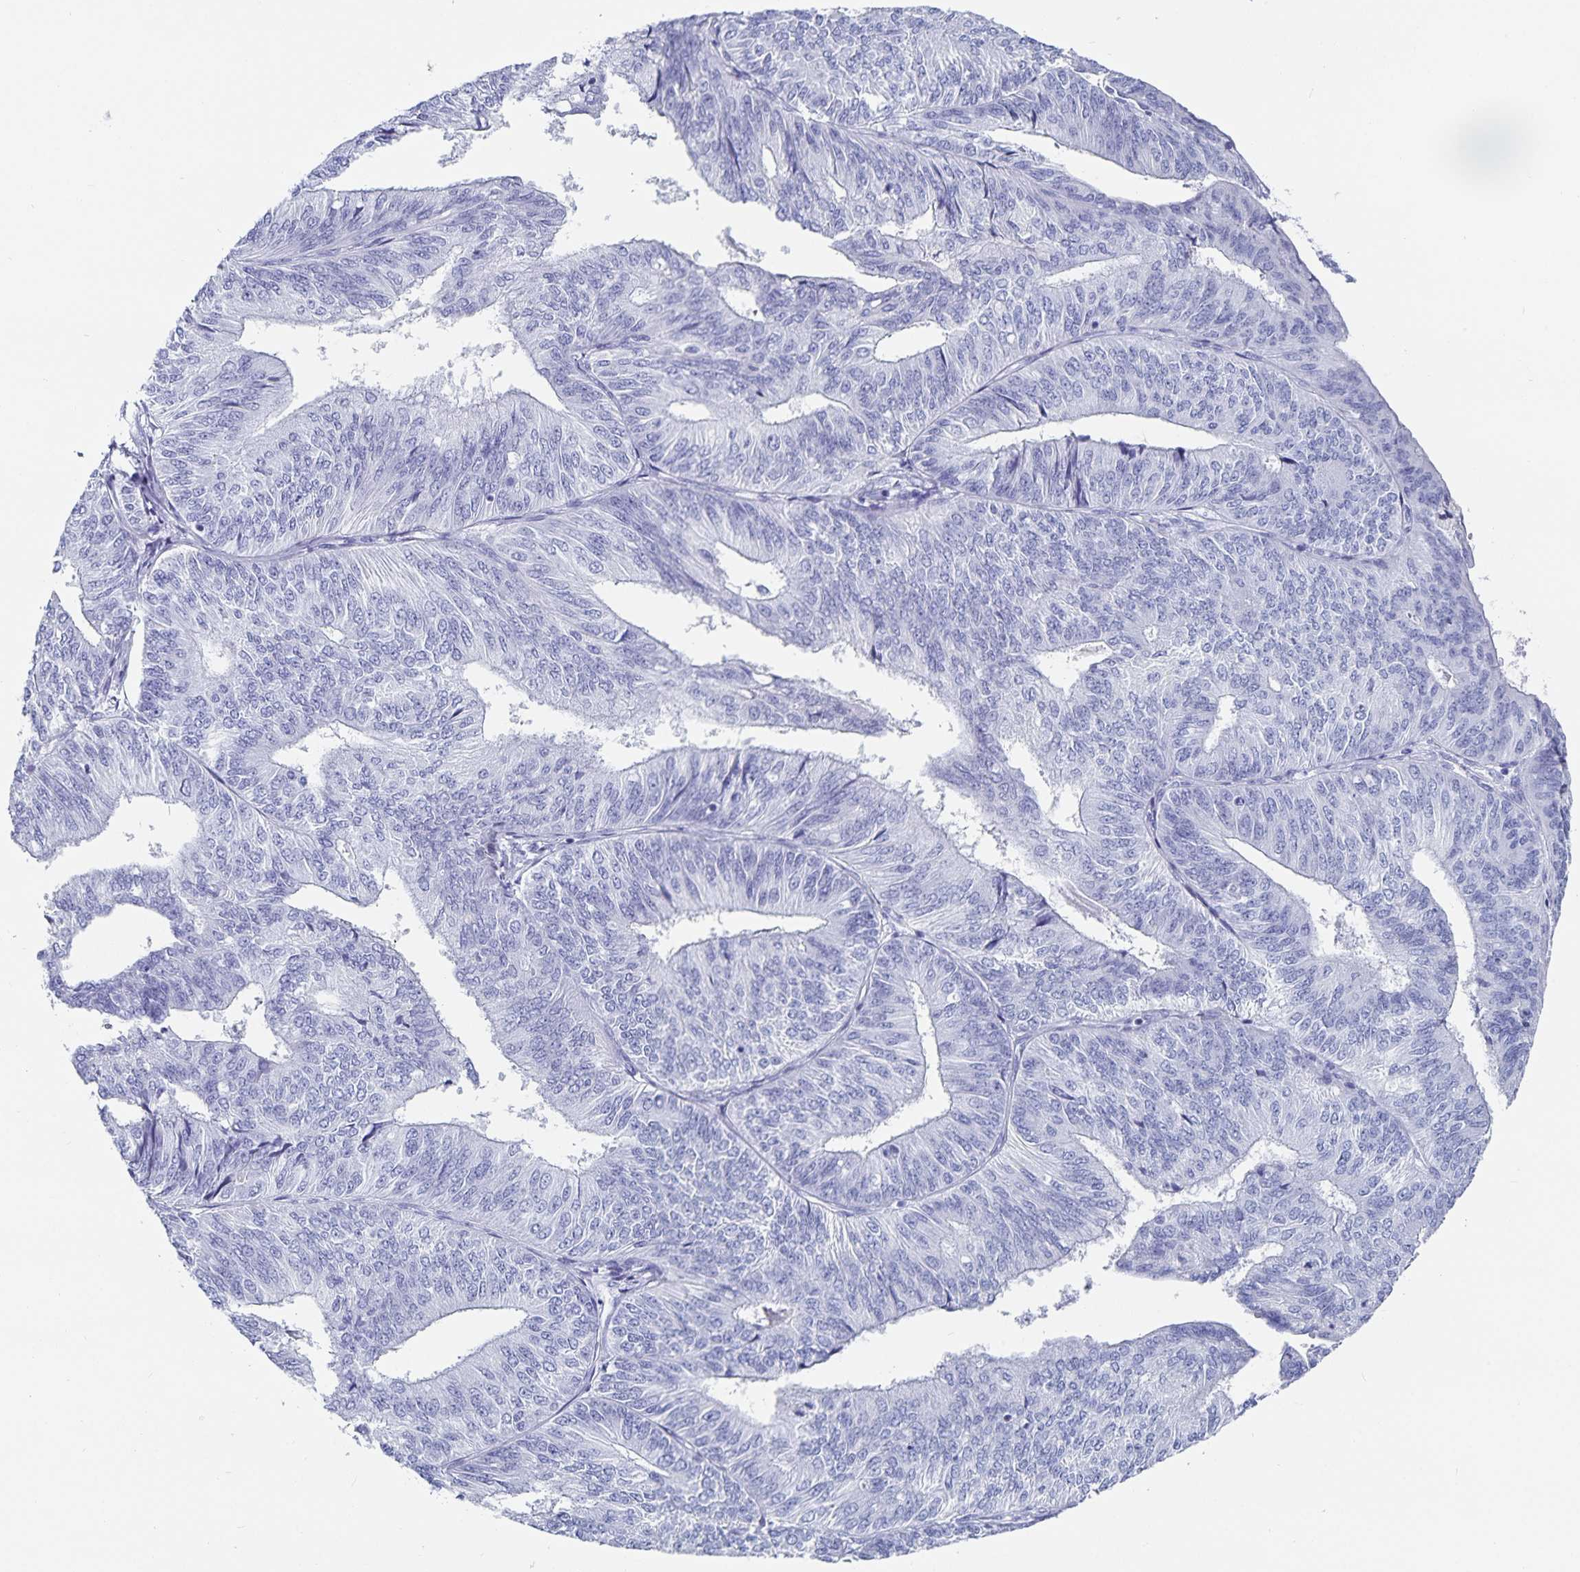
{"staining": {"intensity": "negative", "quantity": "none", "location": "none"}, "tissue": "endometrial cancer", "cell_type": "Tumor cells", "image_type": "cancer", "snomed": [{"axis": "morphology", "description": "Adenocarcinoma, NOS"}, {"axis": "topography", "description": "Endometrium"}], "caption": "Tumor cells show no significant positivity in adenocarcinoma (endometrial). The staining is performed using DAB brown chromogen with nuclei counter-stained in using hematoxylin.", "gene": "C19orf73", "patient": {"sex": "female", "age": 58}}